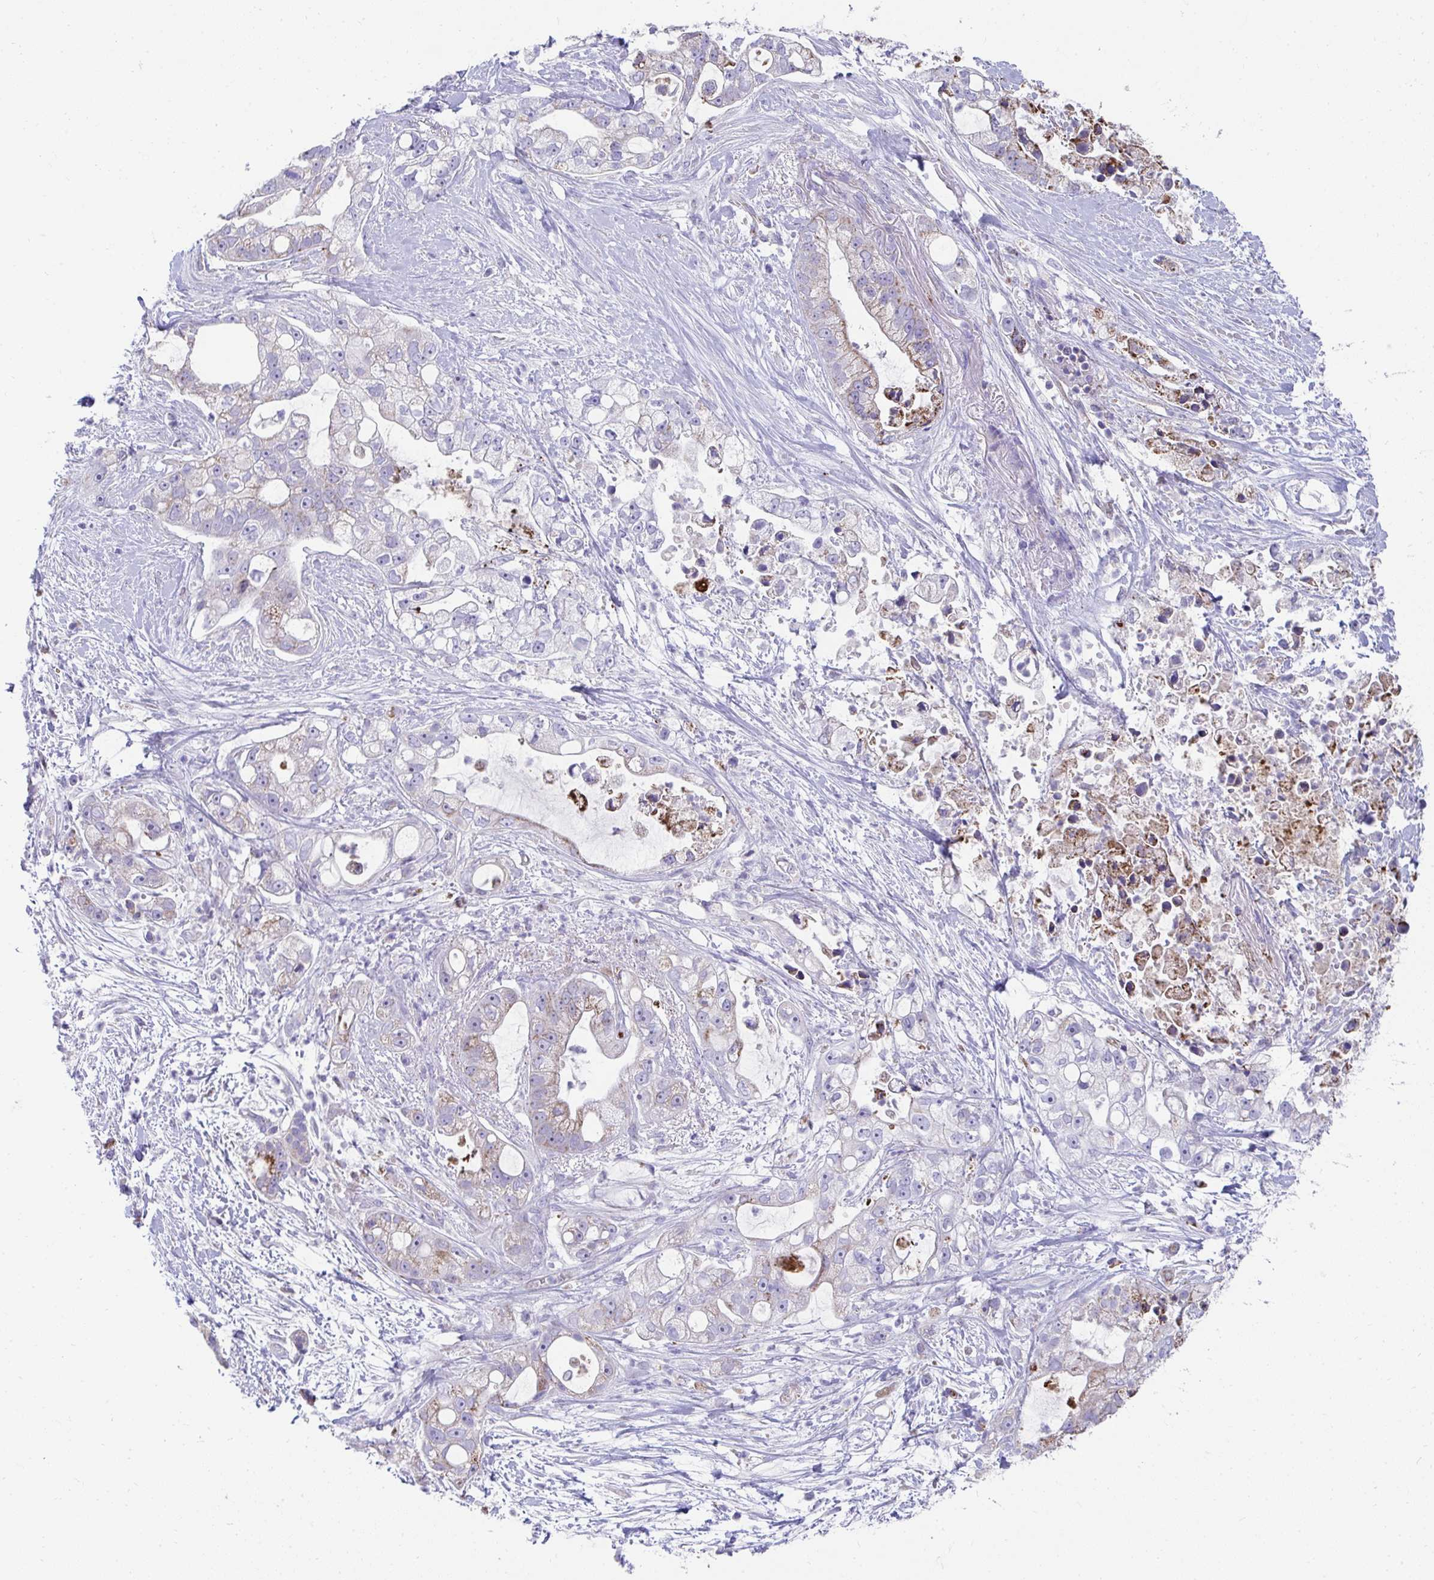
{"staining": {"intensity": "weak", "quantity": "<25%", "location": "cytoplasmic/membranous"}, "tissue": "pancreatic cancer", "cell_type": "Tumor cells", "image_type": "cancer", "snomed": [{"axis": "morphology", "description": "Adenocarcinoma, NOS"}, {"axis": "topography", "description": "Pancreas"}], "caption": "Pancreatic cancer (adenocarcinoma) was stained to show a protein in brown. There is no significant expression in tumor cells.", "gene": "PRRG3", "patient": {"sex": "female", "age": 69}}